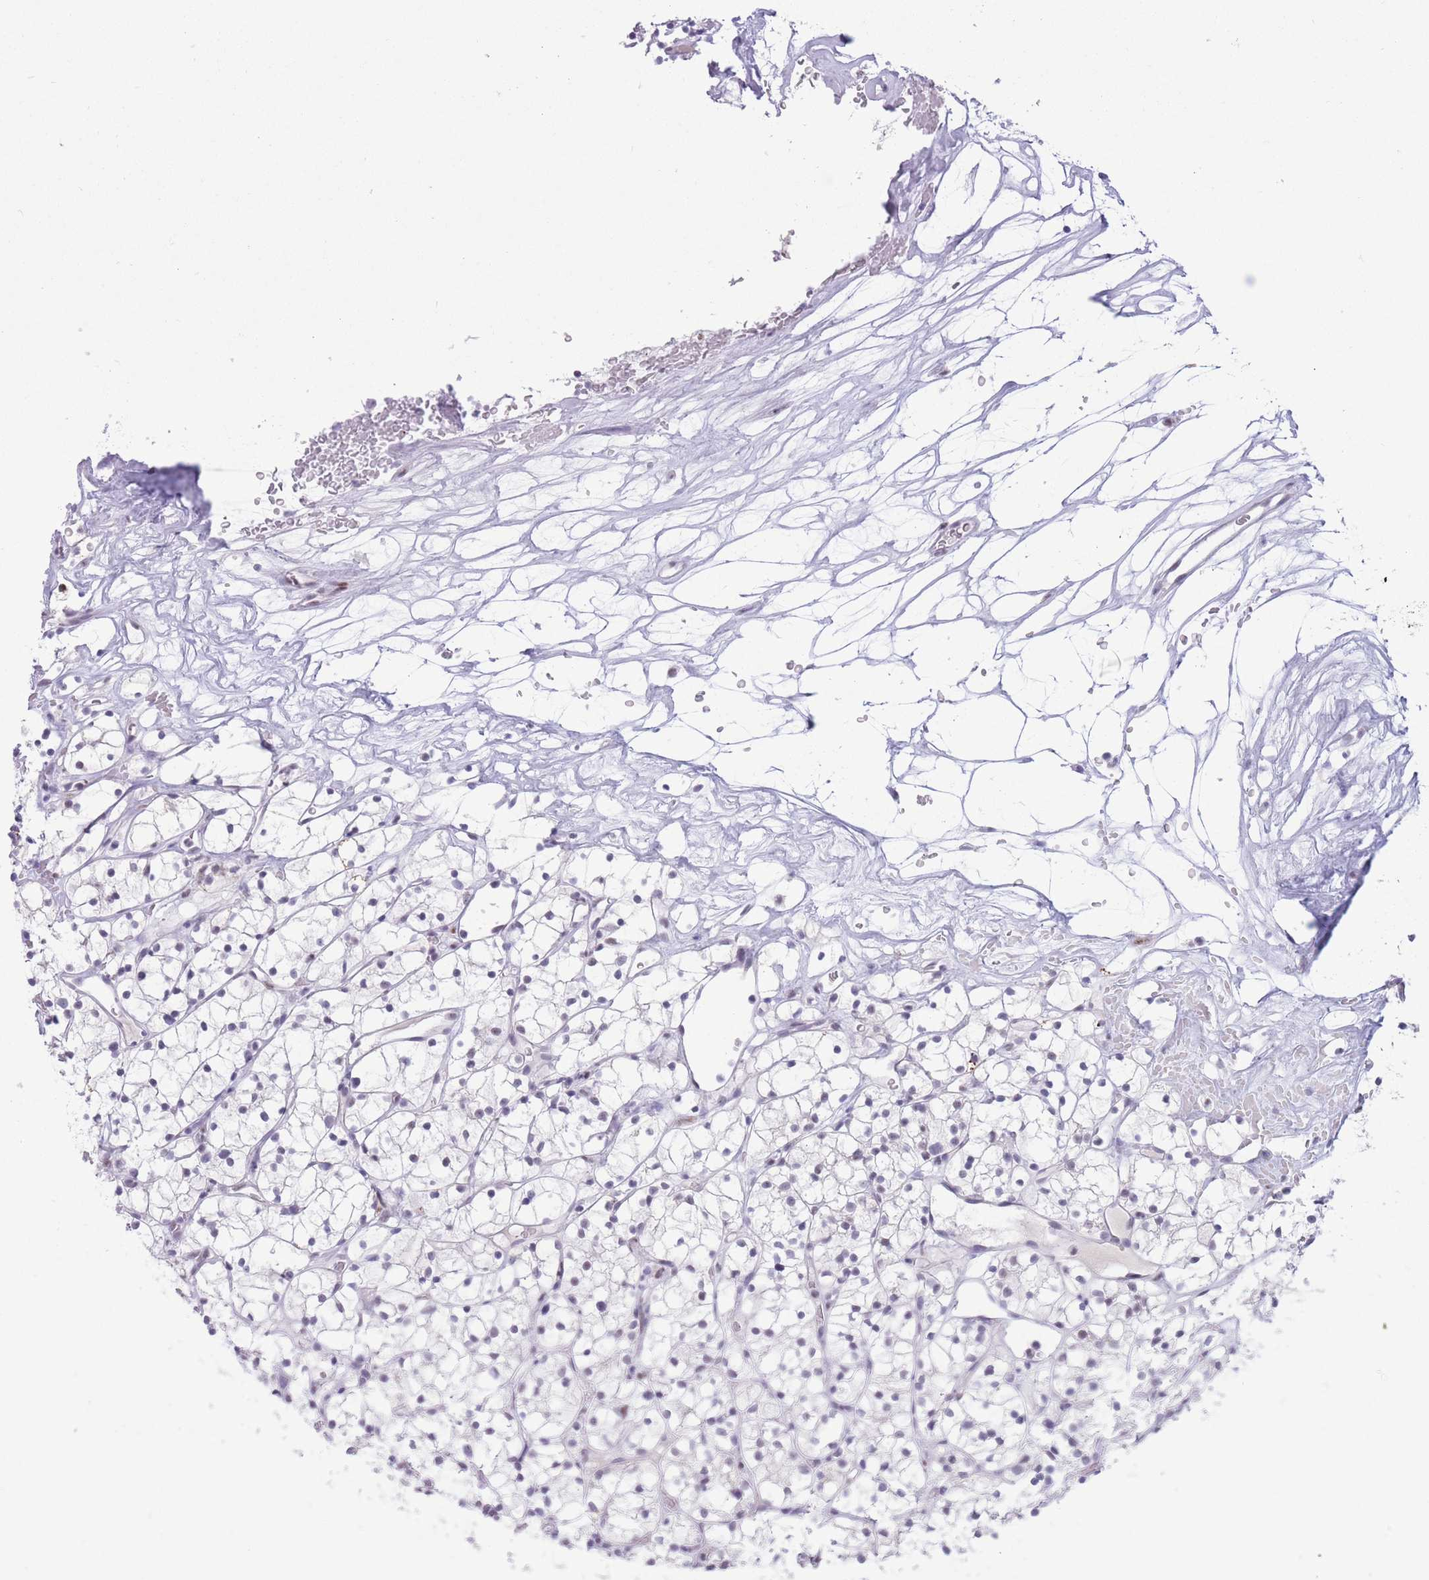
{"staining": {"intensity": "negative", "quantity": "none", "location": "none"}, "tissue": "renal cancer", "cell_type": "Tumor cells", "image_type": "cancer", "snomed": [{"axis": "morphology", "description": "Adenocarcinoma, NOS"}, {"axis": "topography", "description": "Kidney"}], "caption": "This is an immunohistochemistry (IHC) micrograph of human renal cancer (adenocarcinoma). There is no staining in tumor cells.", "gene": "CYP2B6", "patient": {"sex": "female", "age": 64}}